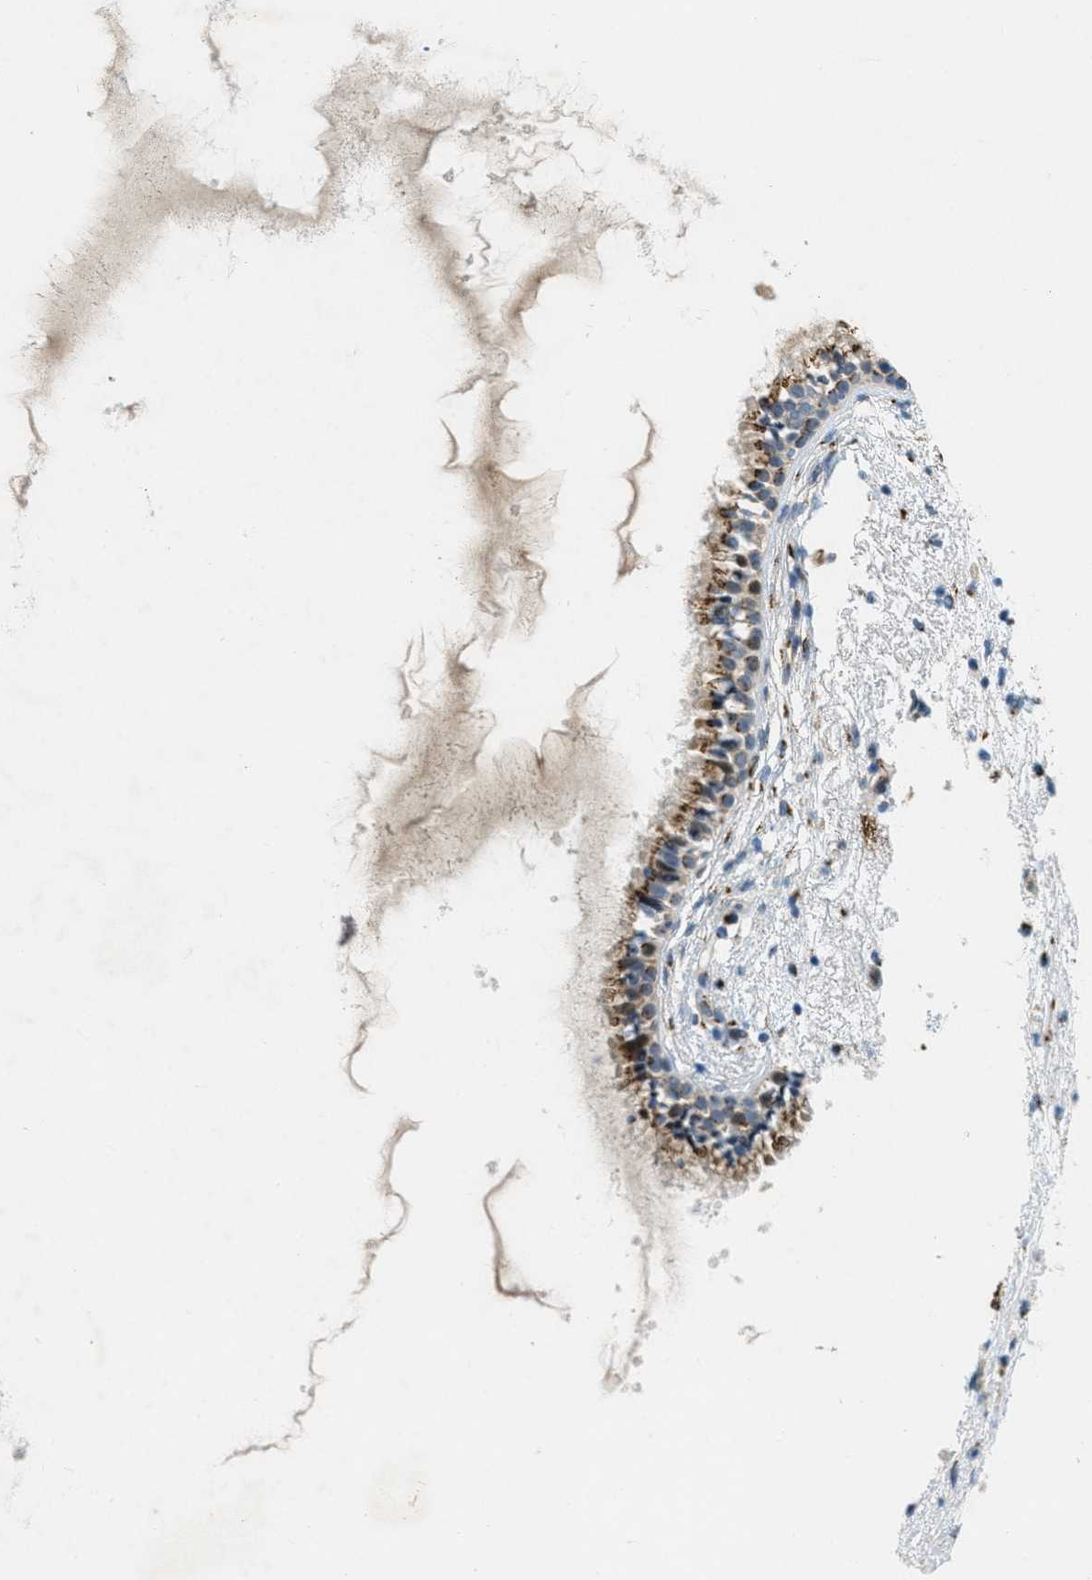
{"staining": {"intensity": "moderate", "quantity": ">75%", "location": "cytoplasmic/membranous"}, "tissue": "nasopharynx", "cell_type": "Respiratory epithelial cells", "image_type": "normal", "snomed": [{"axis": "morphology", "description": "Normal tissue, NOS"}, {"axis": "topography", "description": "Nasopharynx"}], "caption": "This histopathology image shows immunohistochemistry (IHC) staining of normal human nasopharynx, with medium moderate cytoplasmic/membranous staining in approximately >75% of respiratory epithelial cells.", "gene": "ZFPL1", "patient": {"sex": "male", "age": 21}}